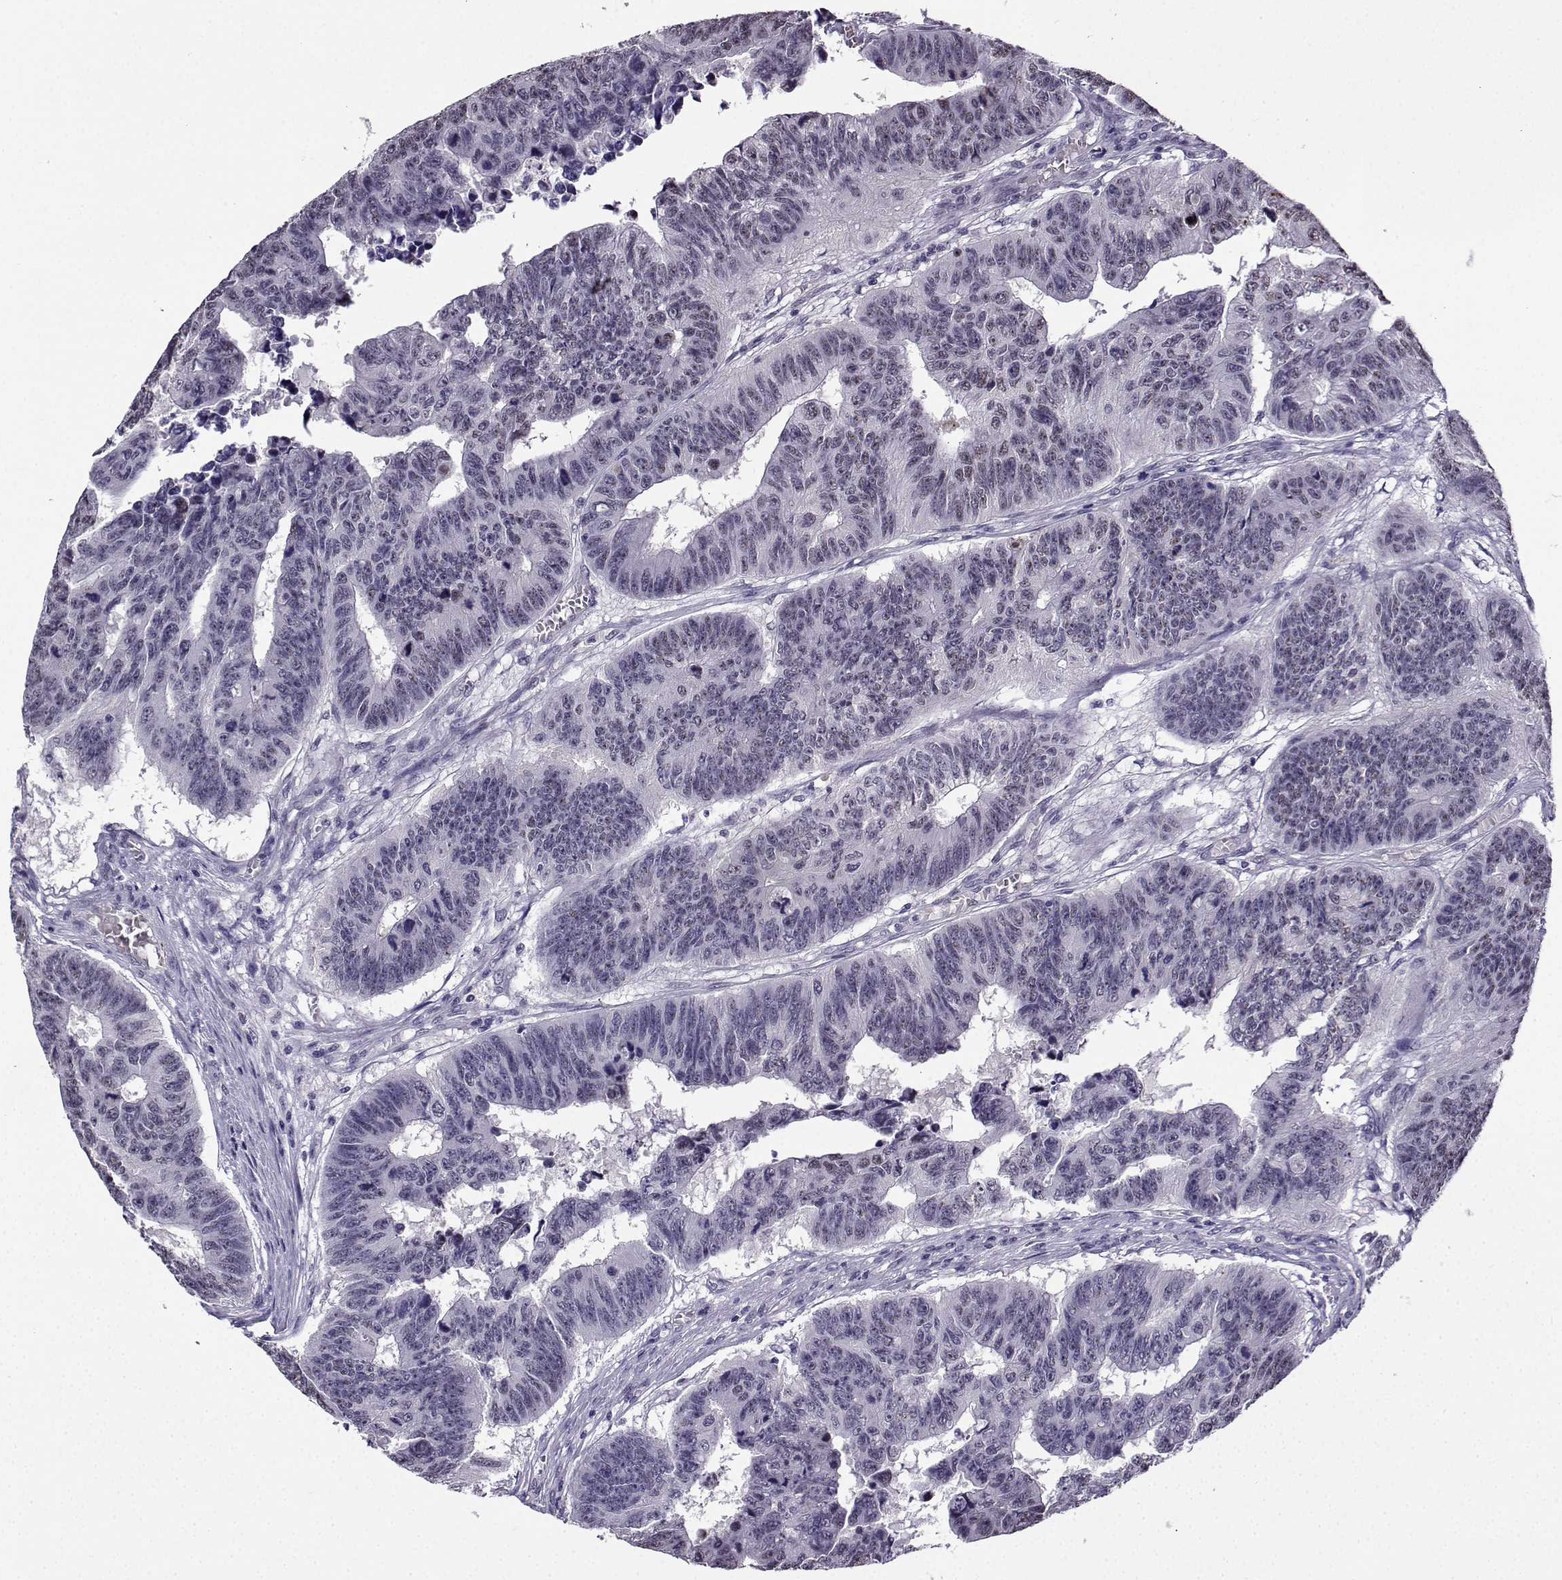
{"staining": {"intensity": "negative", "quantity": "none", "location": "none"}, "tissue": "colorectal cancer", "cell_type": "Tumor cells", "image_type": "cancer", "snomed": [{"axis": "morphology", "description": "Adenocarcinoma, NOS"}, {"axis": "topography", "description": "Appendix"}, {"axis": "topography", "description": "Colon"}, {"axis": "topography", "description": "Cecum"}, {"axis": "topography", "description": "Colon asc"}], "caption": "Tumor cells are negative for protein expression in human colorectal cancer.", "gene": "LRFN2", "patient": {"sex": "female", "age": 85}}